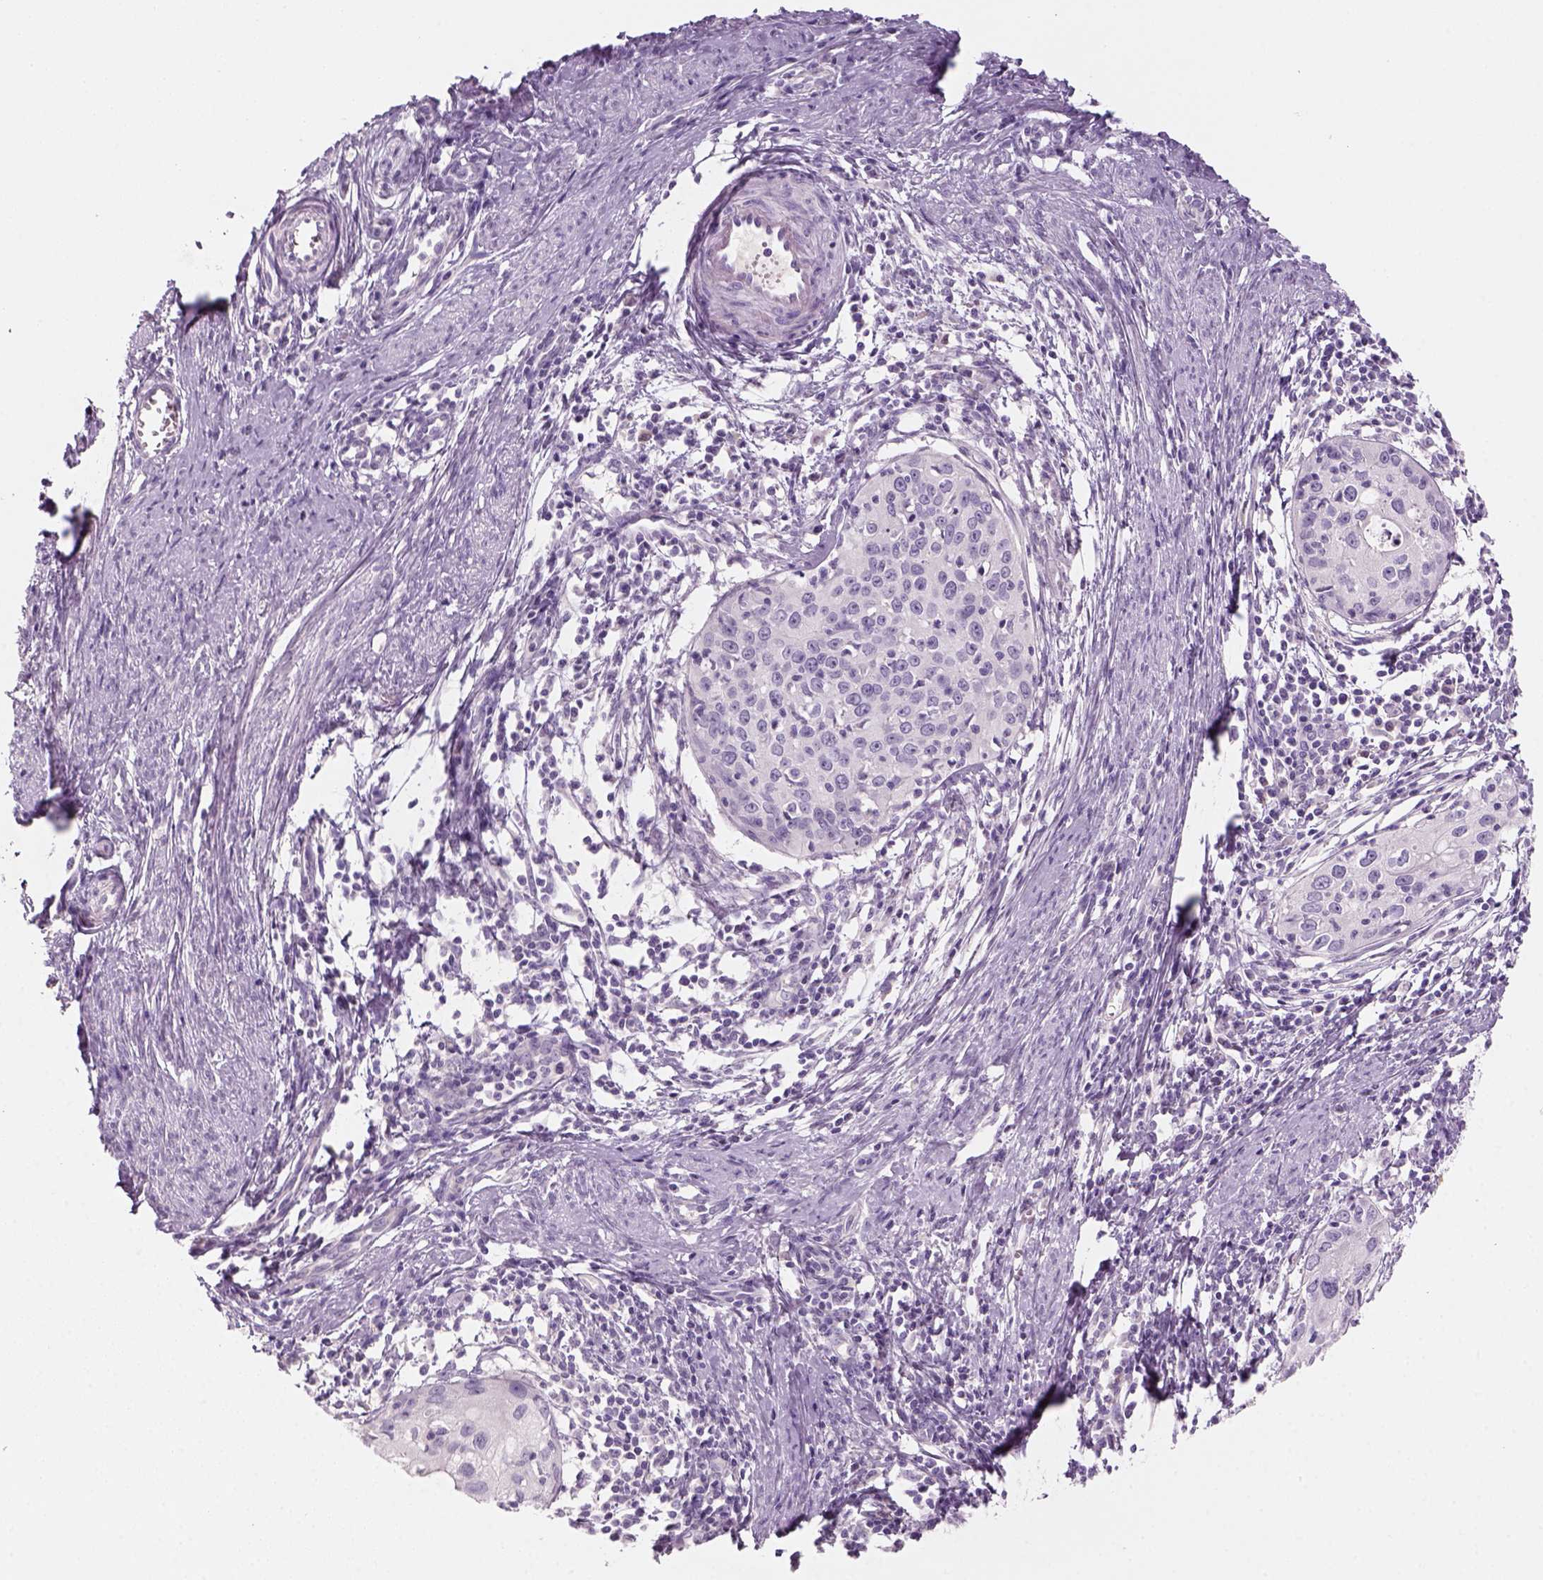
{"staining": {"intensity": "negative", "quantity": "none", "location": "none"}, "tissue": "cervical cancer", "cell_type": "Tumor cells", "image_type": "cancer", "snomed": [{"axis": "morphology", "description": "Squamous cell carcinoma, NOS"}, {"axis": "topography", "description": "Cervix"}], "caption": "Immunohistochemistry histopathology image of neoplastic tissue: human squamous cell carcinoma (cervical) stained with DAB reveals no significant protein expression in tumor cells.", "gene": "KRT25", "patient": {"sex": "female", "age": 40}}